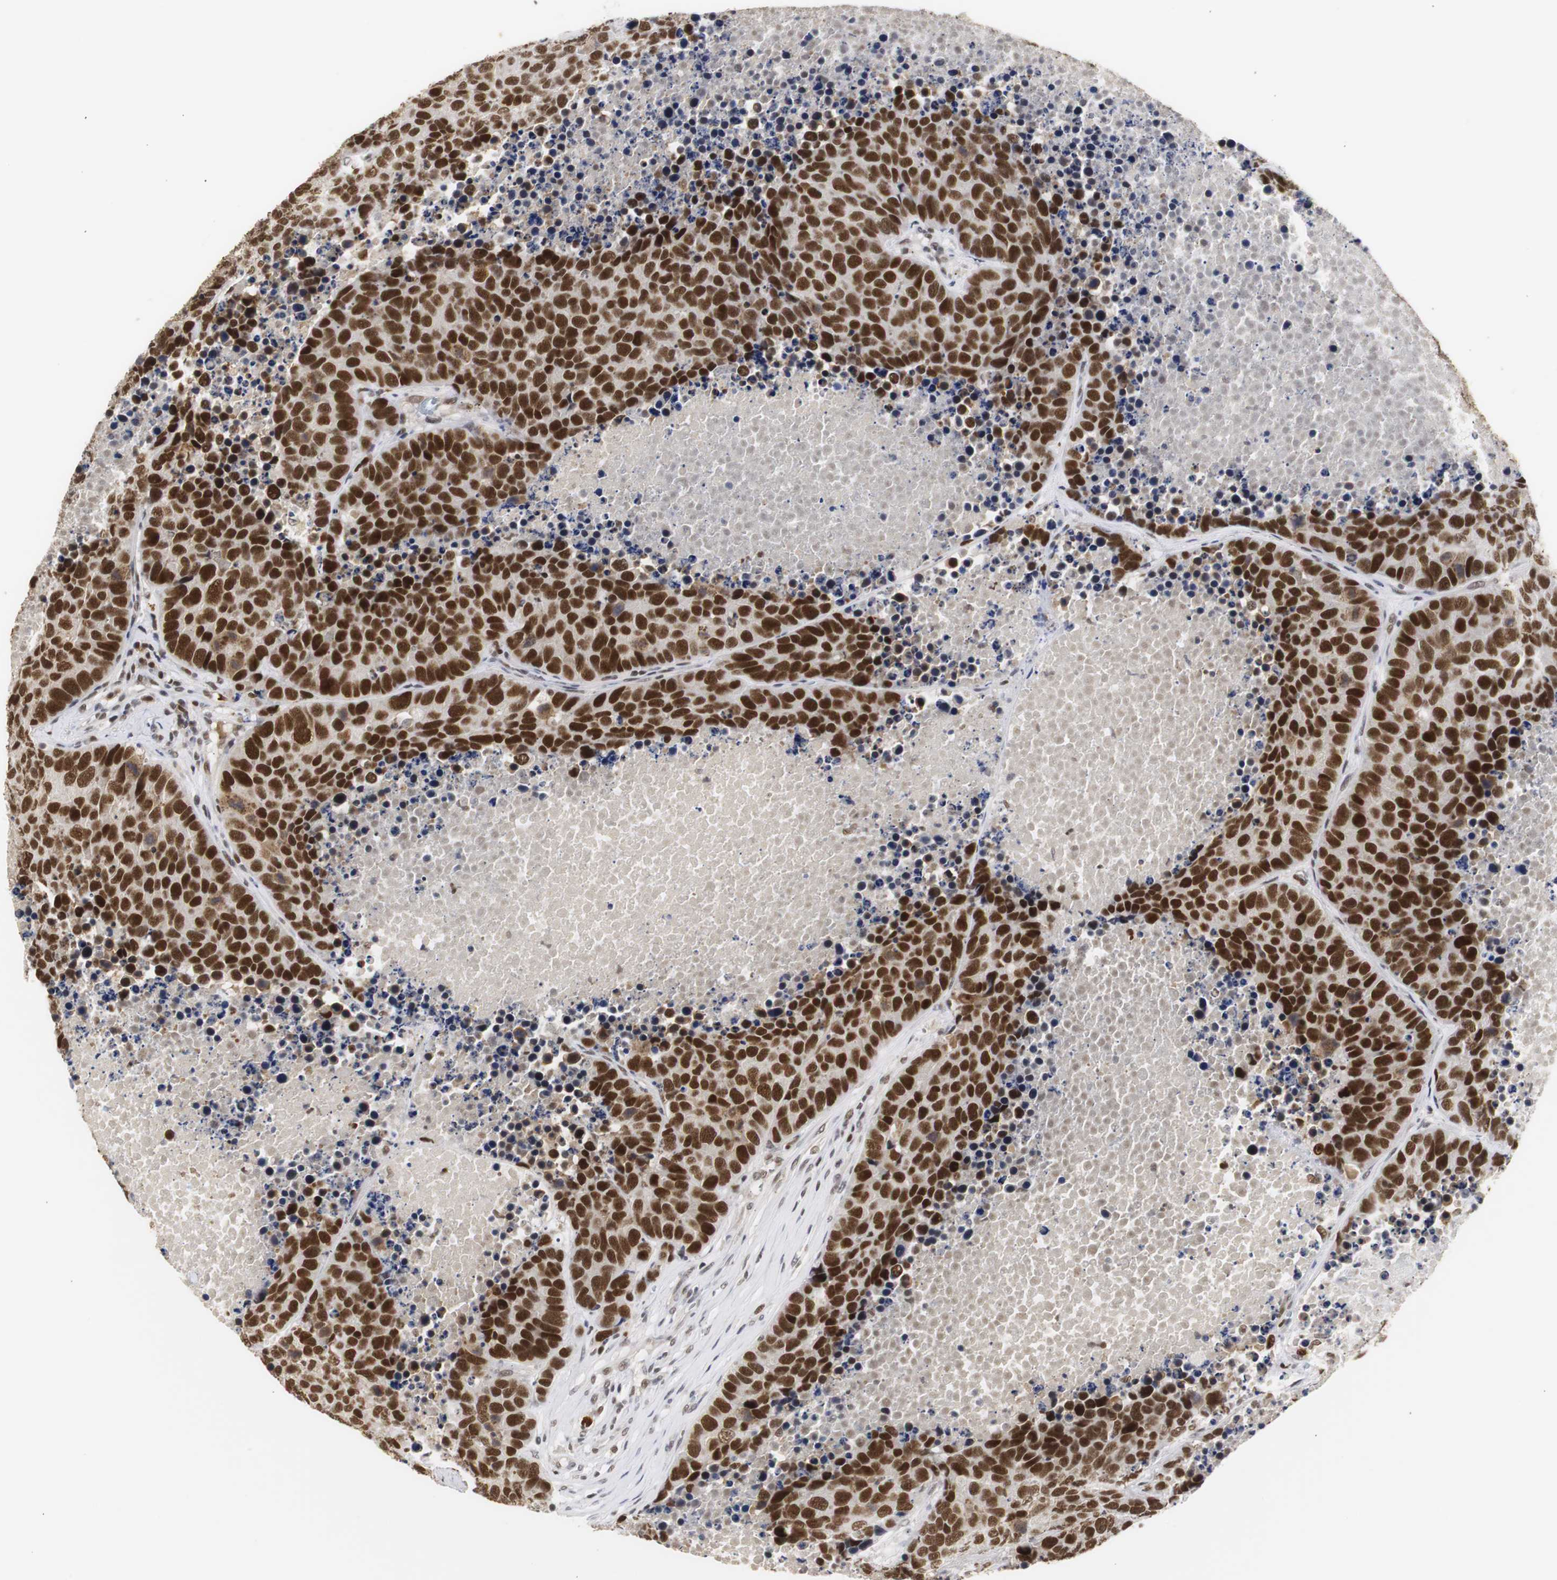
{"staining": {"intensity": "strong", "quantity": ">75%", "location": "nuclear"}, "tissue": "carcinoid", "cell_type": "Tumor cells", "image_type": "cancer", "snomed": [{"axis": "morphology", "description": "Carcinoid, malignant, NOS"}, {"axis": "topography", "description": "Lung"}], "caption": "IHC image of human carcinoid stained for a protein (brown), which displays high levels of strong nuclear expression in approximately >75% of tumor cells.", "gene": "ZFC3H1", "patient": {"sex": "male", "age": 60}}